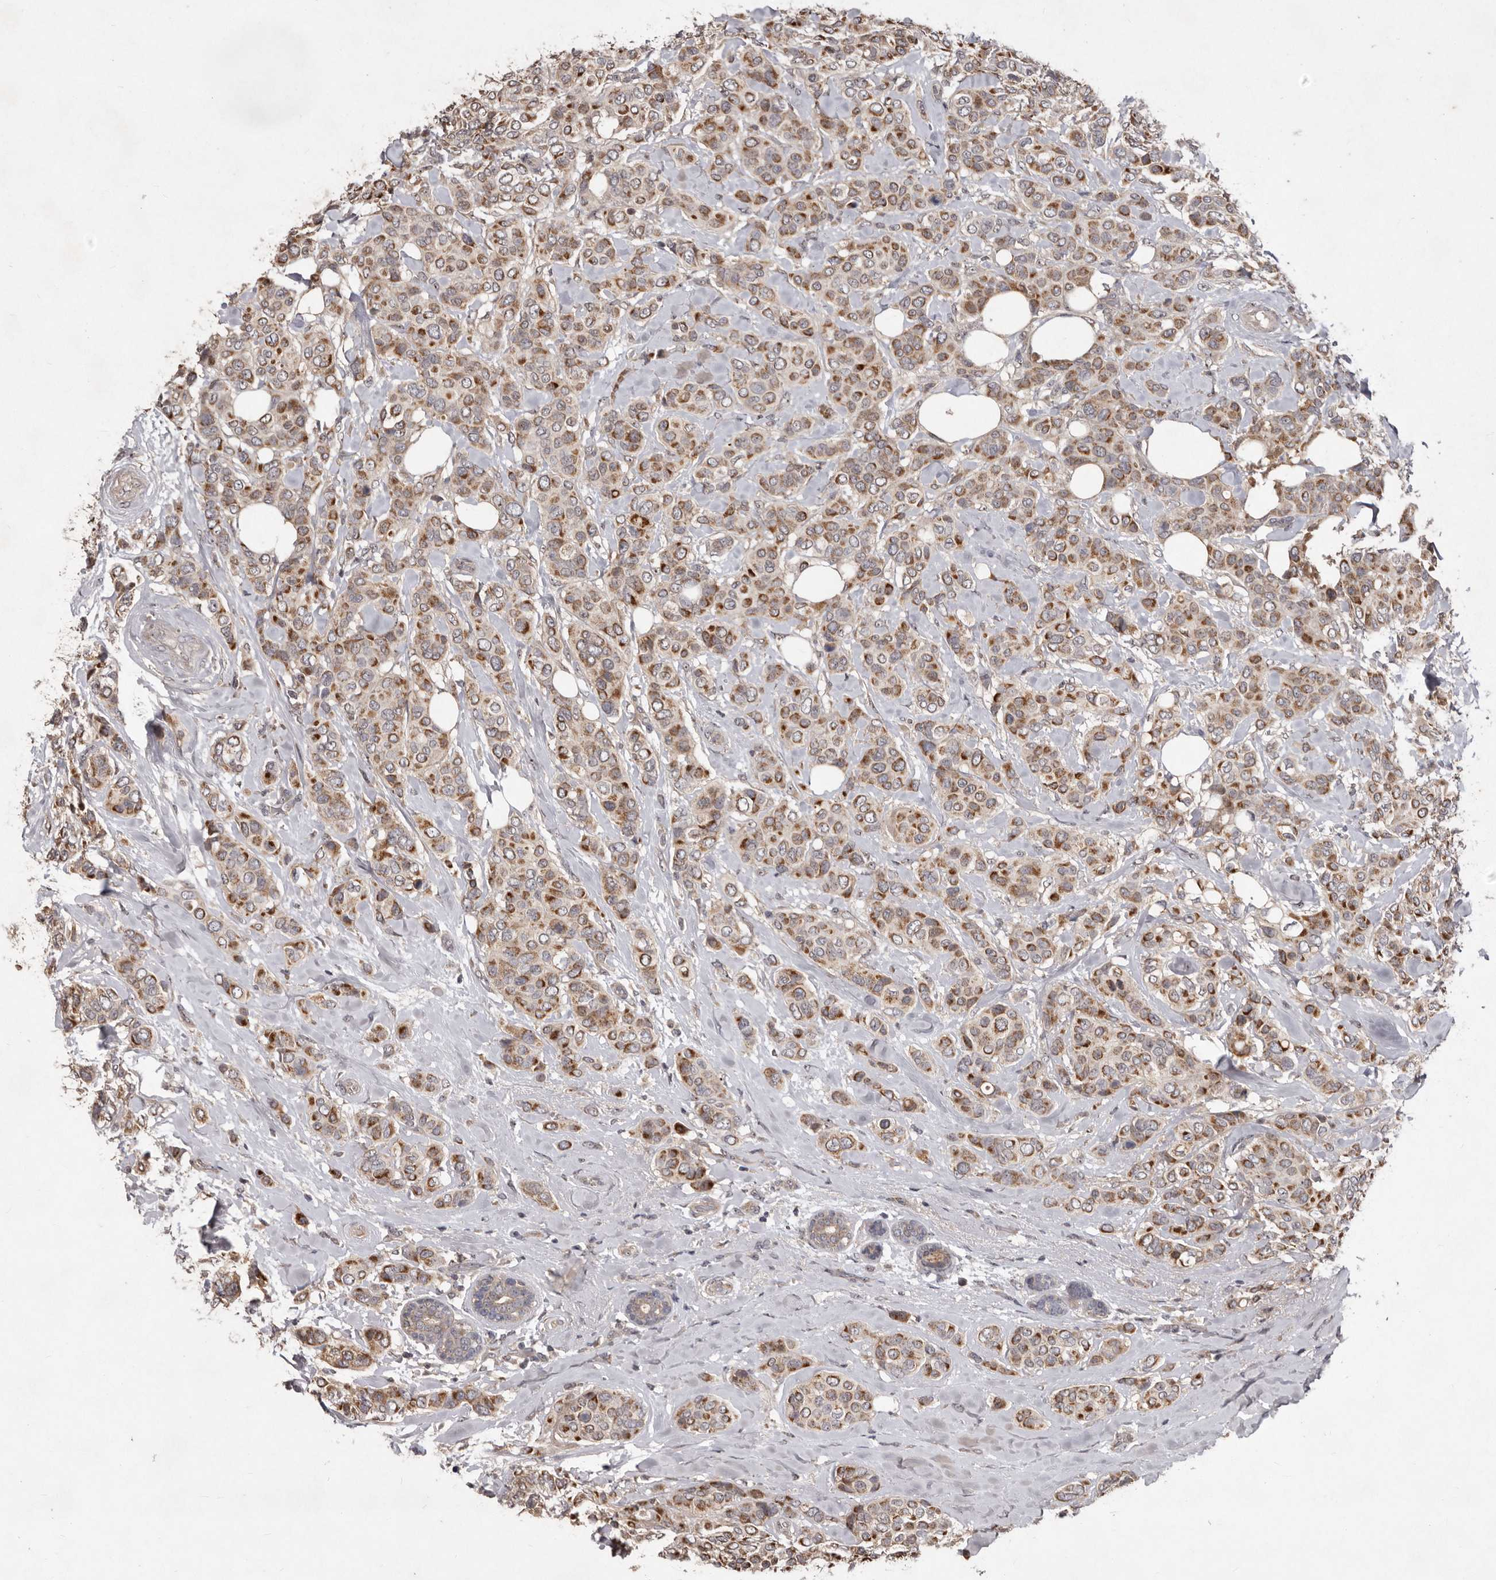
{"staining": {"intensity": "strong", "quantity": ">75%", "location": "cytoplasmic/membranous"}, "tissue": "breast cancer", "cell_type": "Tumor cells", "image_type": "cancer", "snomed": [{"axis": "morphology", "description": "Lobular carcinoma"}, {"axis": "topography", "description": "Breast"}], "caption": "Protein expression analysis of human breast cancer reveals strong cytoplasmic/membranous positivity in approximately >75% of tumor cells. (Stains: DAB (3,3'-diaminobenzidine) in brown, nuclei in blue, Microscopy: brightfield microscopy at high magnification).", "gene": "FLAD1", "patient": {"sex": "female", "age": 51}}